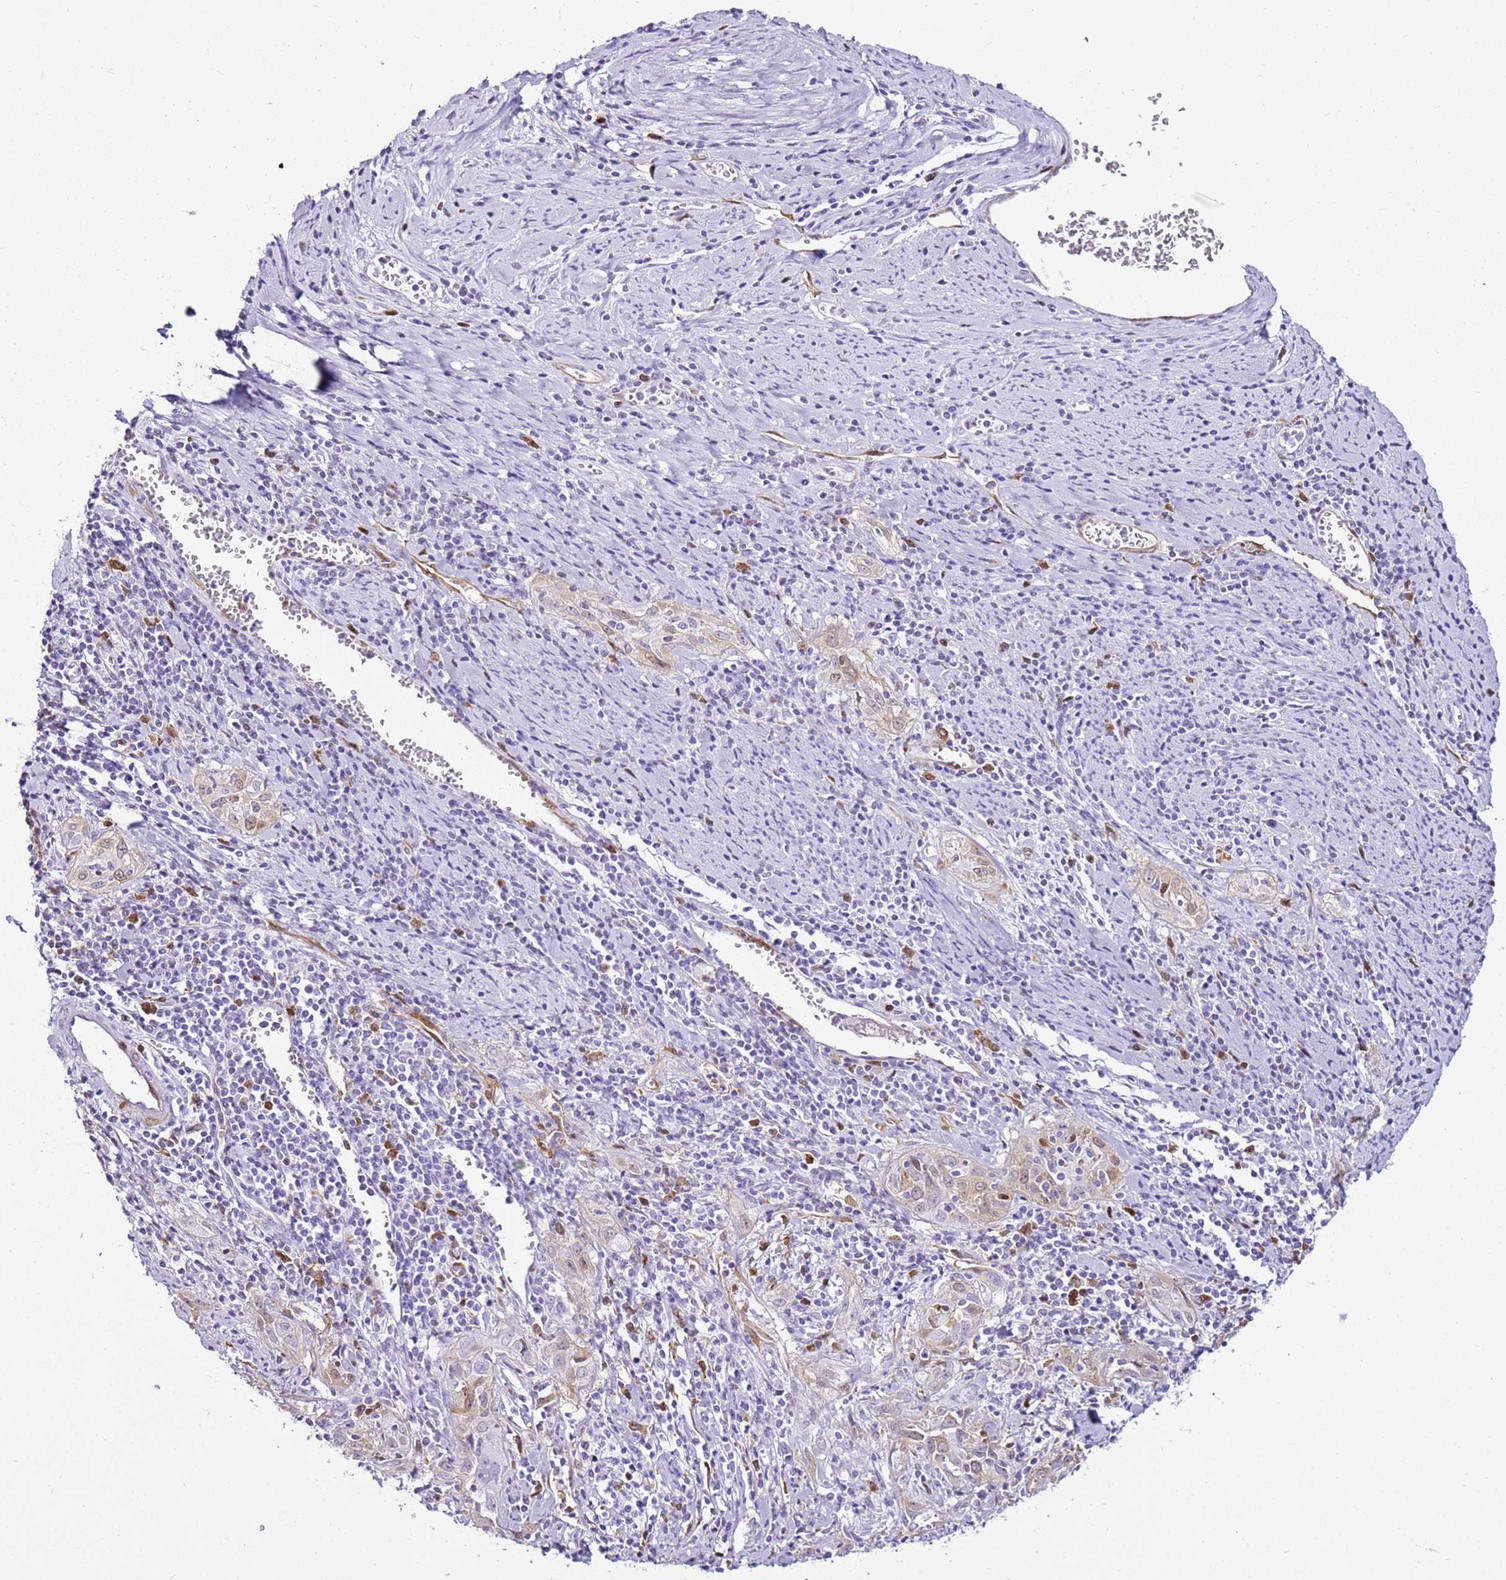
{"staining": {"intensity": "weak", "quantity": "25%-75%", "location": "cytoplasmic/membranous,nuclear"}, "tissue": "cervical cancer", "cell_type": "Tumor cells", "image_type": "cancer", "snomed": [{"axis": "morphology", "description": "Squamous cell carcinoma, NOS"}, {"axis": "topography", "description": "Cervix"}], "caption": "Human cervical cancer stained with a protein marker demonstrates weak staining in tumor cells.", "gene": "SPC25", "patient": {"sex": "female", "age": 57}}